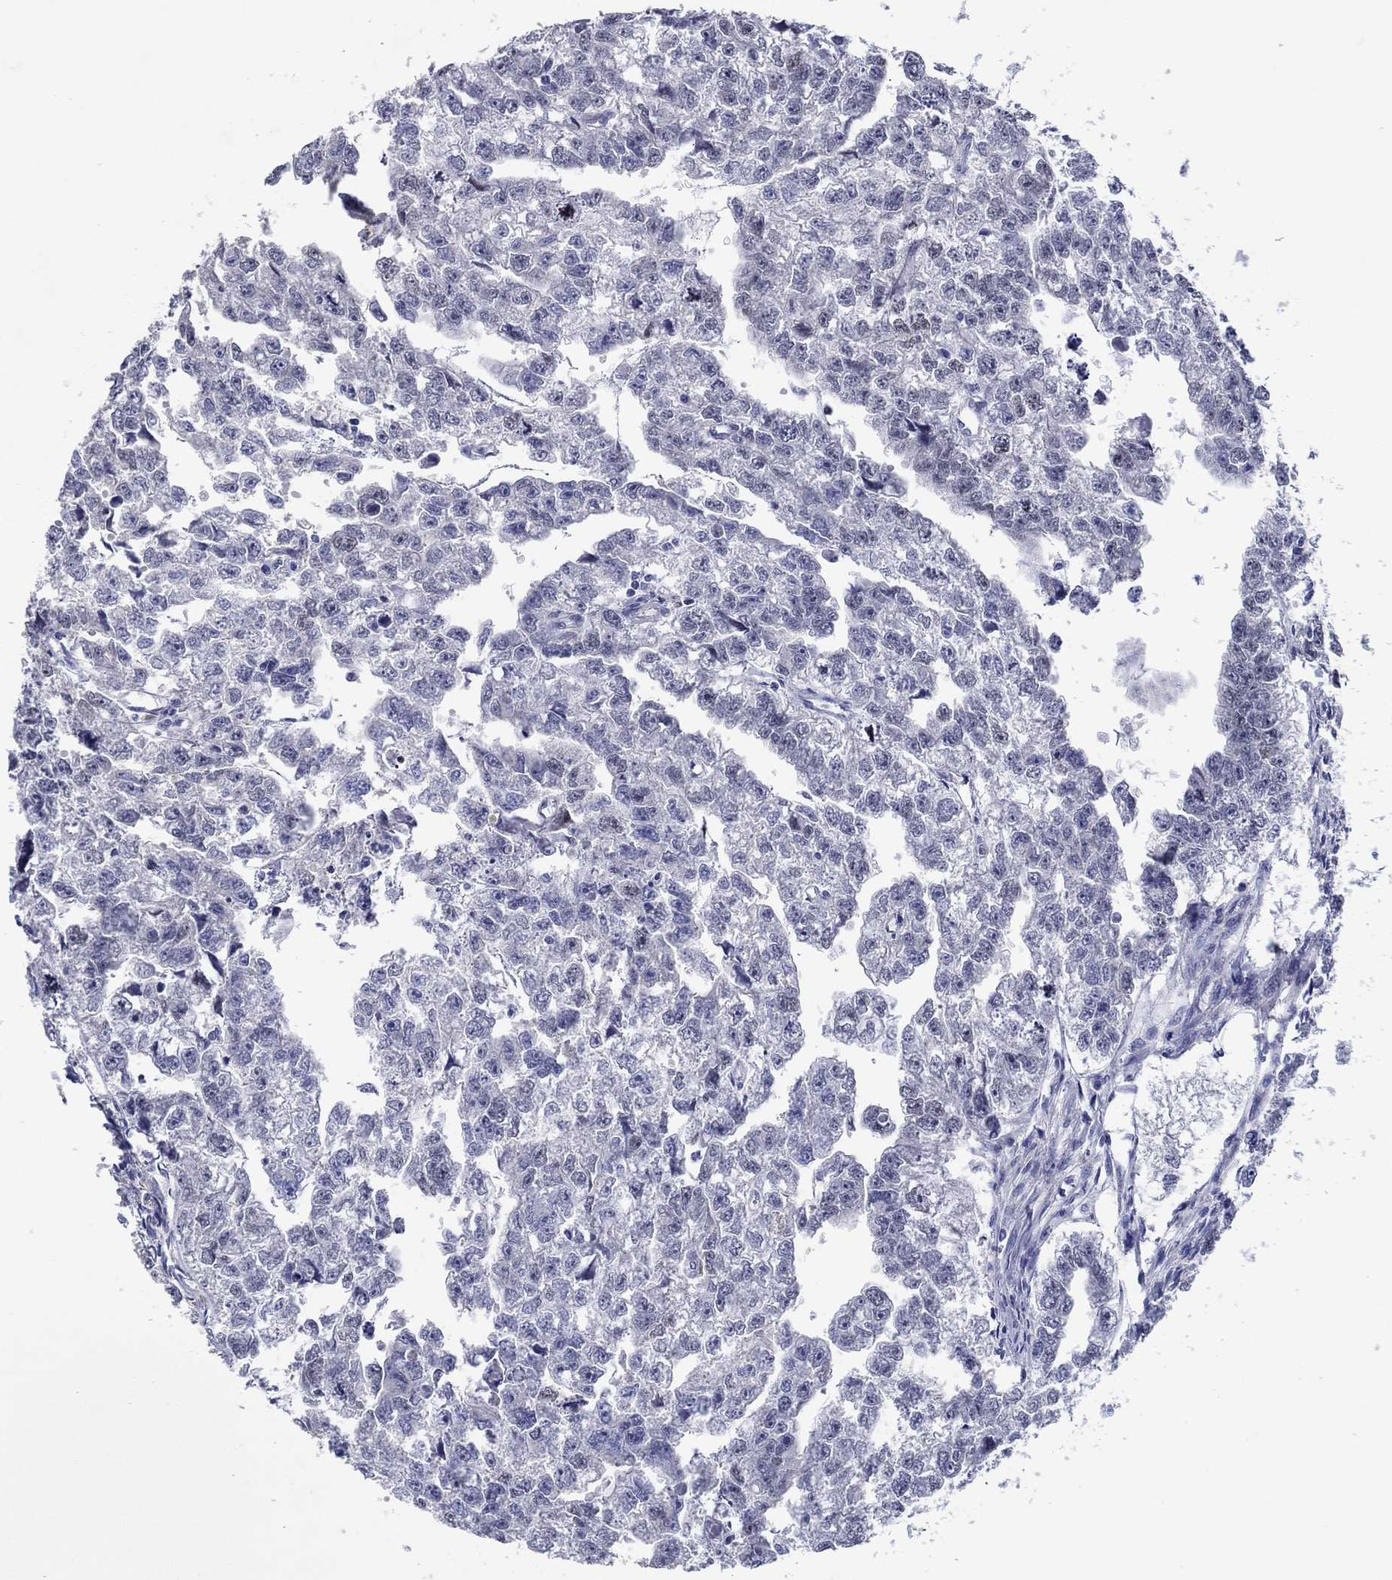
{"staining": {"intensity": "negative", "quantity": "none", "location": "none"}, "tissue": "testis cancer", "cell_type": "Tumor cells", "image_type": "cancer", "snomed": [{"axis": "morphology", "description": "Carcinoma, Embryonal, NOS"}, {"axis": "morphology", "description": "Teratoma, malignant, NOS"}, {"axis": "topography", "description": "Testis"}], "caption": "Human testis malignant teratoma stained for a protein using immunohistochemistry (IHC) exhibits no positivity in tumor cells.", "gene": "HDC", "patient": {"sex": "male", "age": 44}}